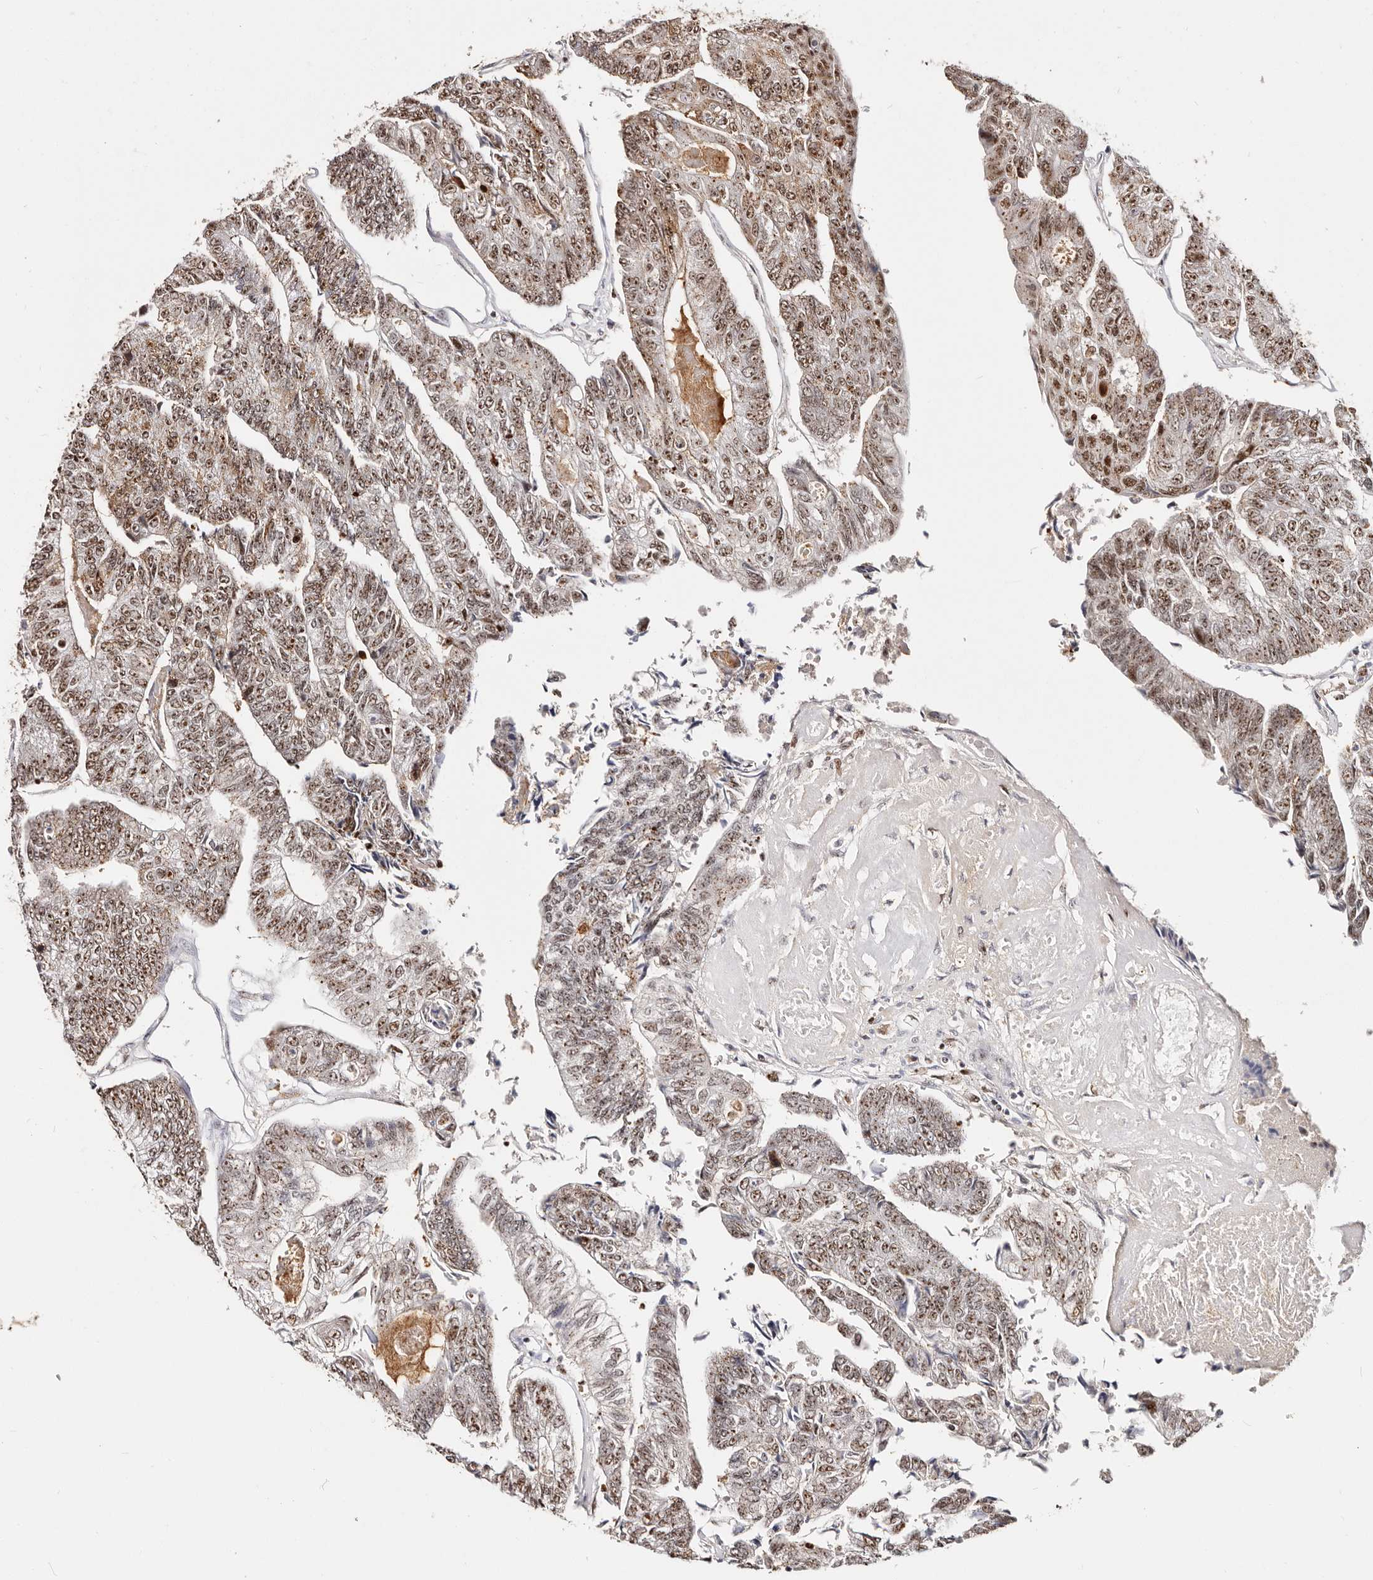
{"staining": {"intensity": "strong", "quantity": "25%-75%", "location": "cytoplasmic/membranous,nuclear"}, "tissue": "colorectal cancer", "cell_type": "Tumor cells", "image_type": "cancer", "snomed": [{"axis": "morphology", "description": "Adenocarcinoma, NOS"}, {"axis": "topography", "description": "Colon"}], "caption": "Immunohistochemistry (IHC) of human colorectal adenocarcinoma shows high levels of strong cytoplasmic/membranous and nuclear positivity in about 25%-75% of tumor cells.", "gene": "IQGAP3", "patient": {"sex": "female", "age": 67}}